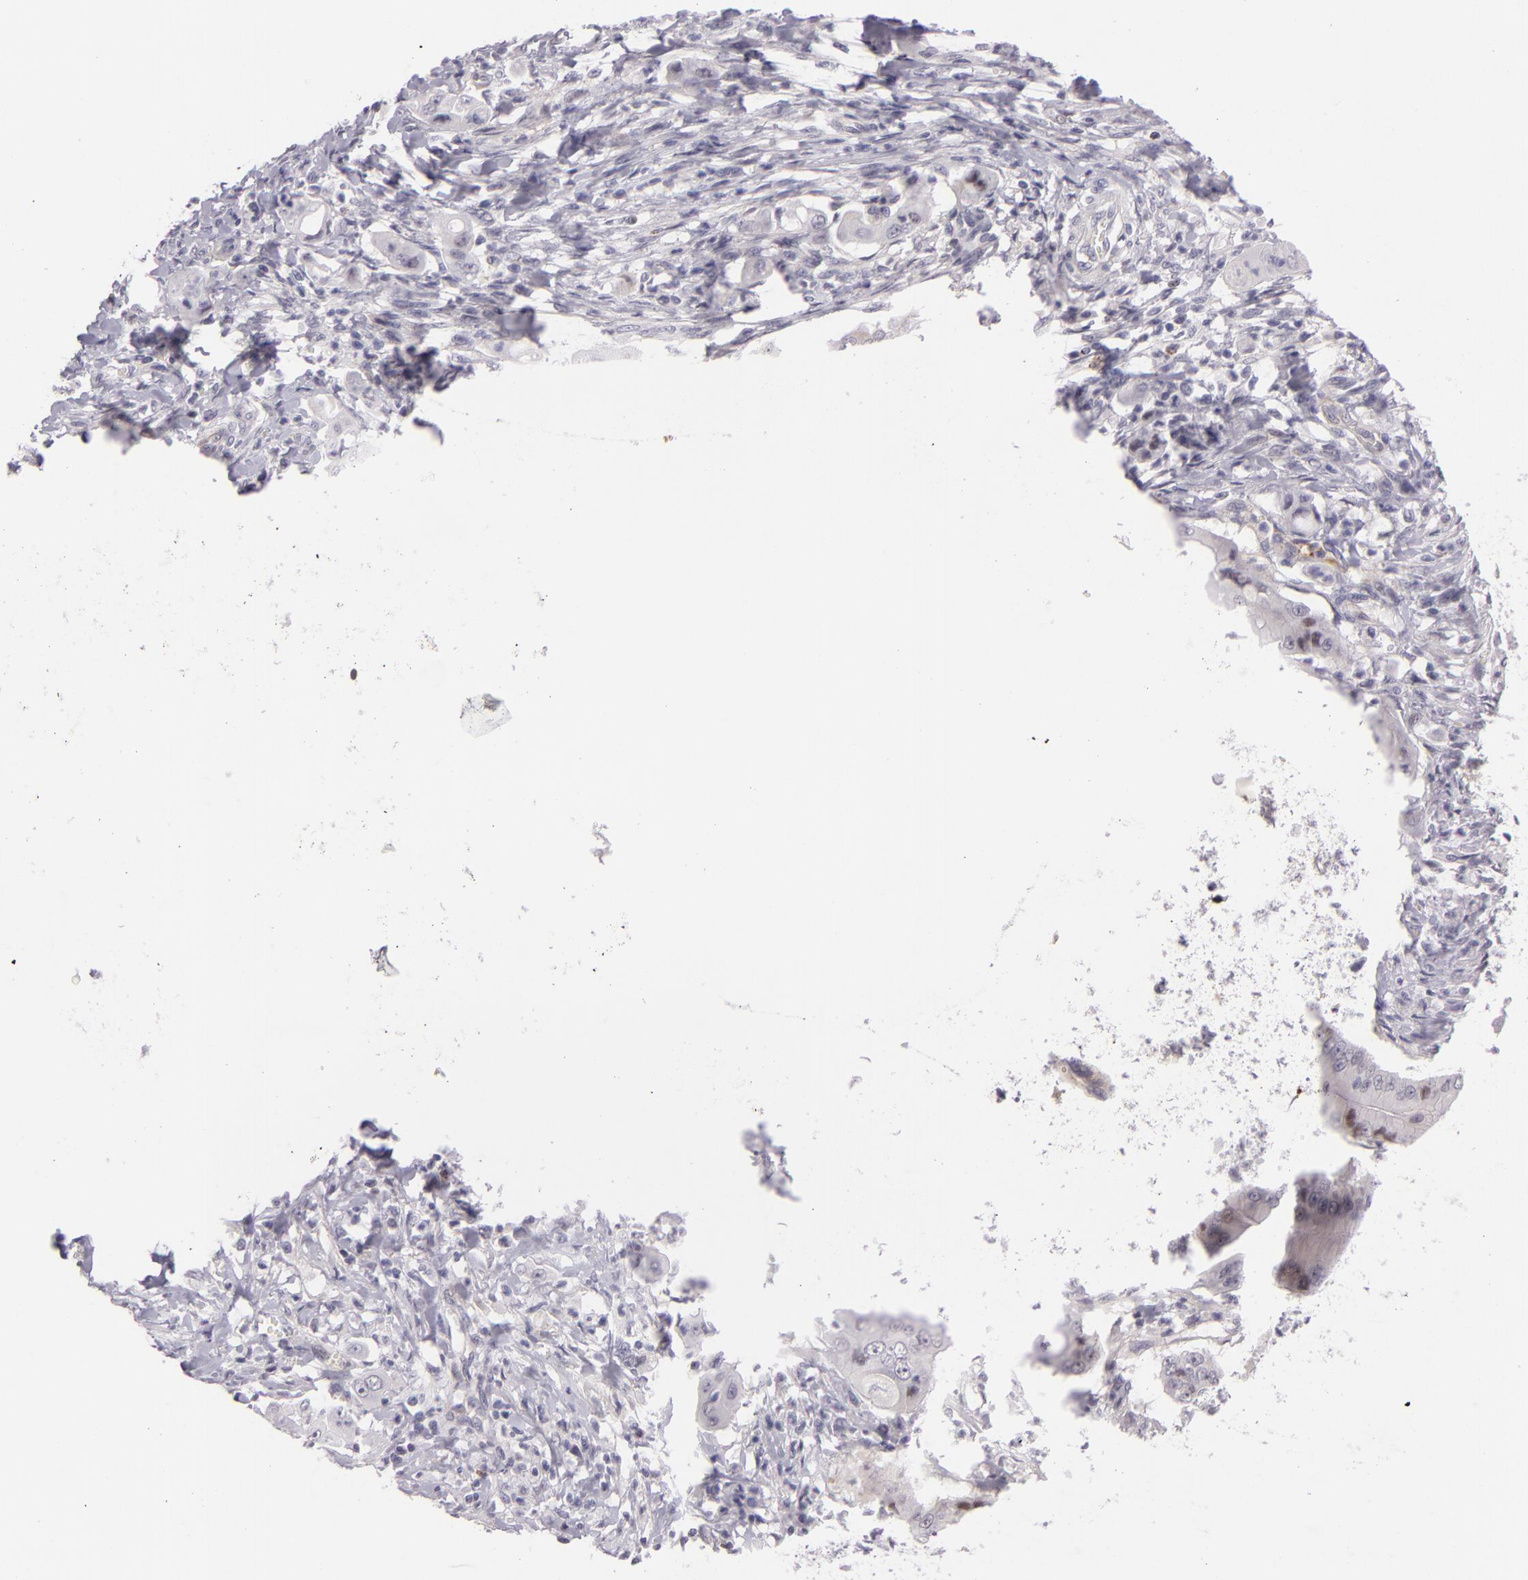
{"staining": {"intensity": "negative", "quantity": "none", "location": "none"}, "tissue": "pancreatic cancer", "cell_type": "Tumor cells", "image_type": "cancer", "snomed": [{"axis": "morphology", "description": "Adenocarcinoma, NOS"}, {"axis": "topography", "description": "Pancreas"}], "caption": "This is an immunohistochemistry (IHC) photomicrograph of human pancreatic cancer (adenocarcinoma). There is no positivity in tumor cells.", "gene": "CTNNB1", "patient": {"sex": "male", "age": 62}}